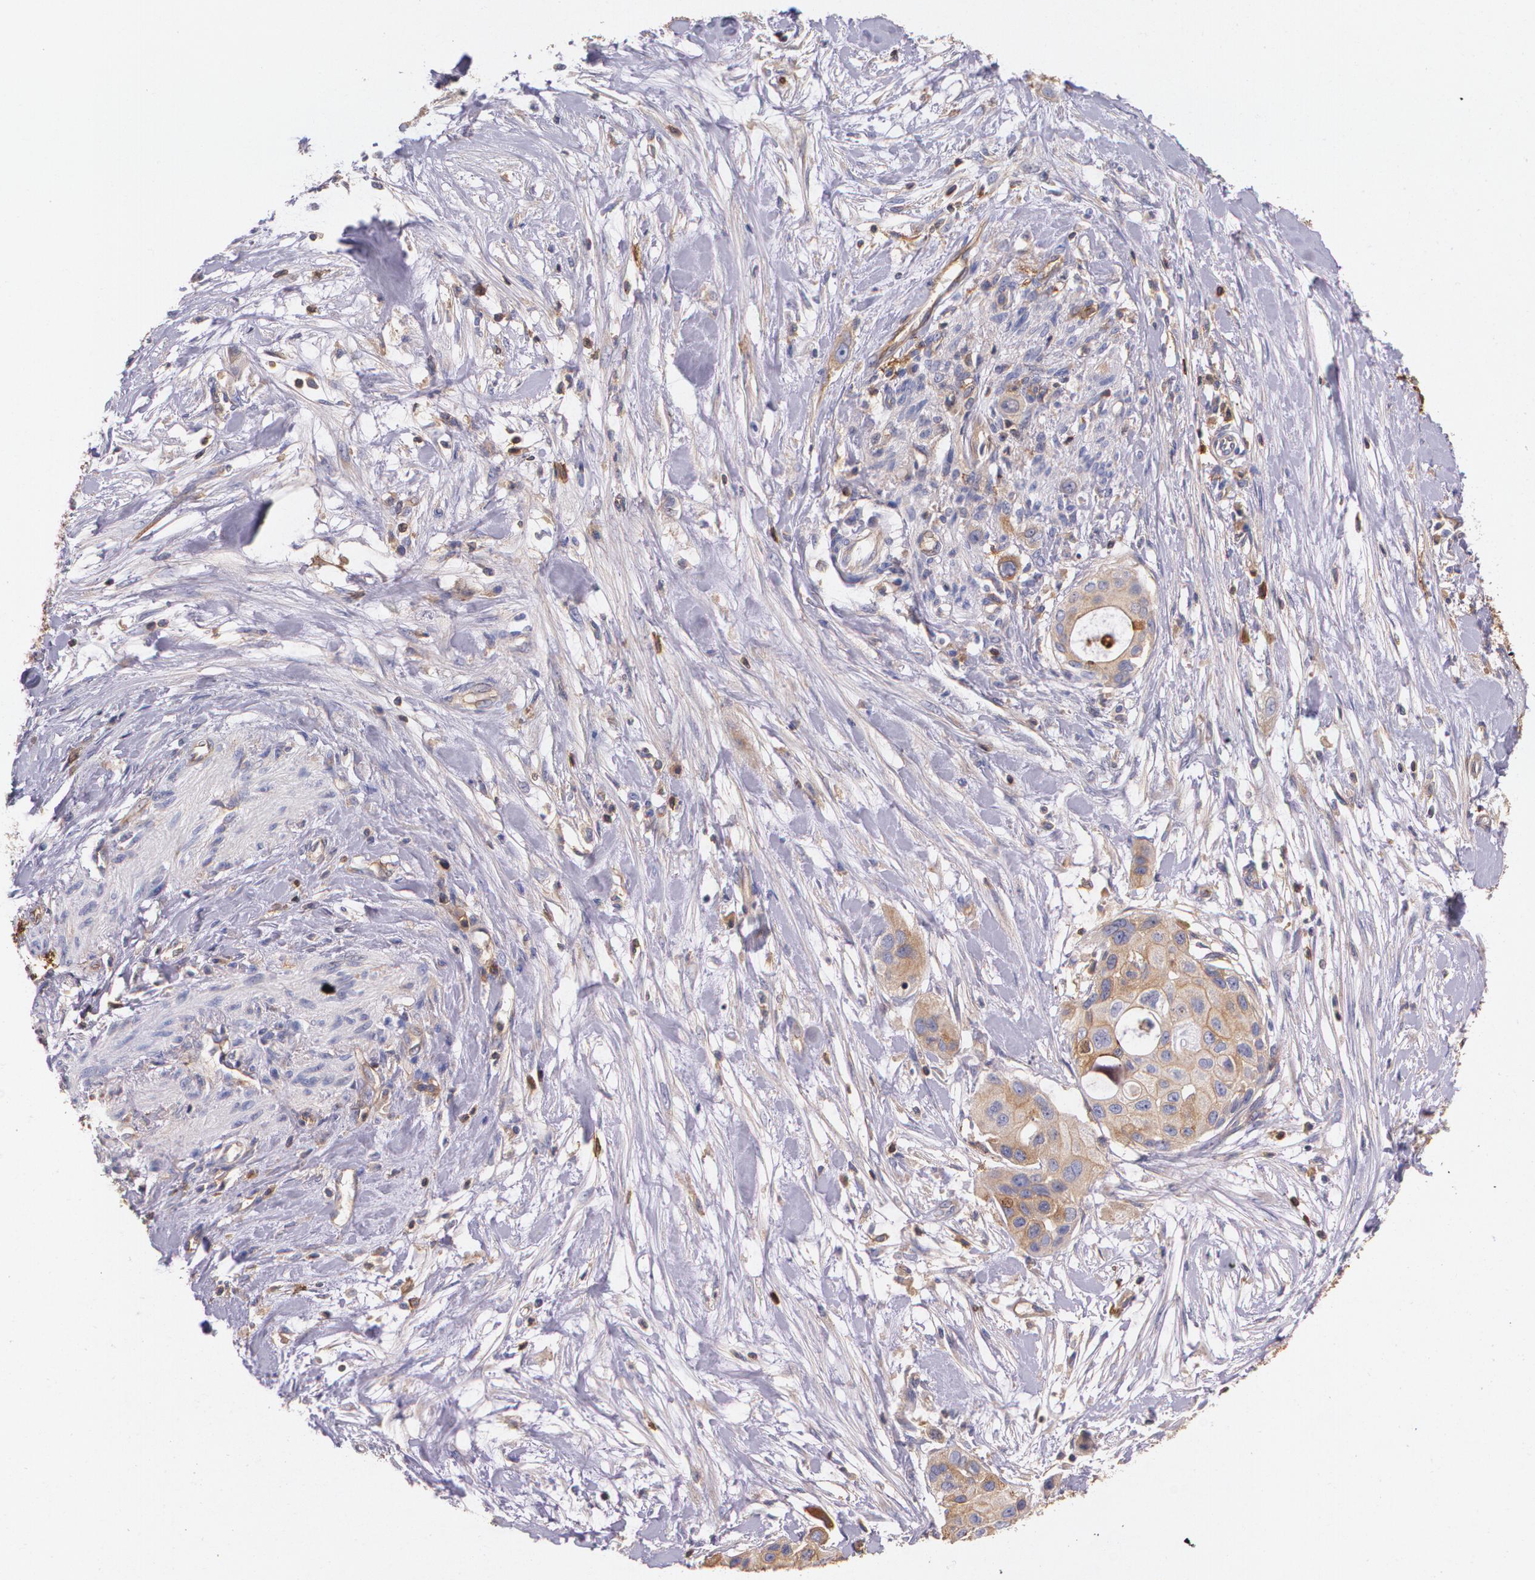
{"staining": {"intensity": "weak", "quantity": "25%-75%", "location": "cytoplasmic/membranous"}, "tissue": "pancreatic cancer", "cell_type": "Tumor cells", "image_type": "cancer", "snomed": [{"axis": "morphology", "description": "Adenocarcinoma, NOS"}, {"axis": "topography", "description": "Pancreas"}], "caption": "The photomicrograph displays immunohistochemical staining of adenocarcinoma (pancreatic). There is weak cytoplasmic/membranous expression is seen in approximately 25%-75% of tumor cells.", "gene": "B2M", "patient": {"sex": "female", "age": 60}}